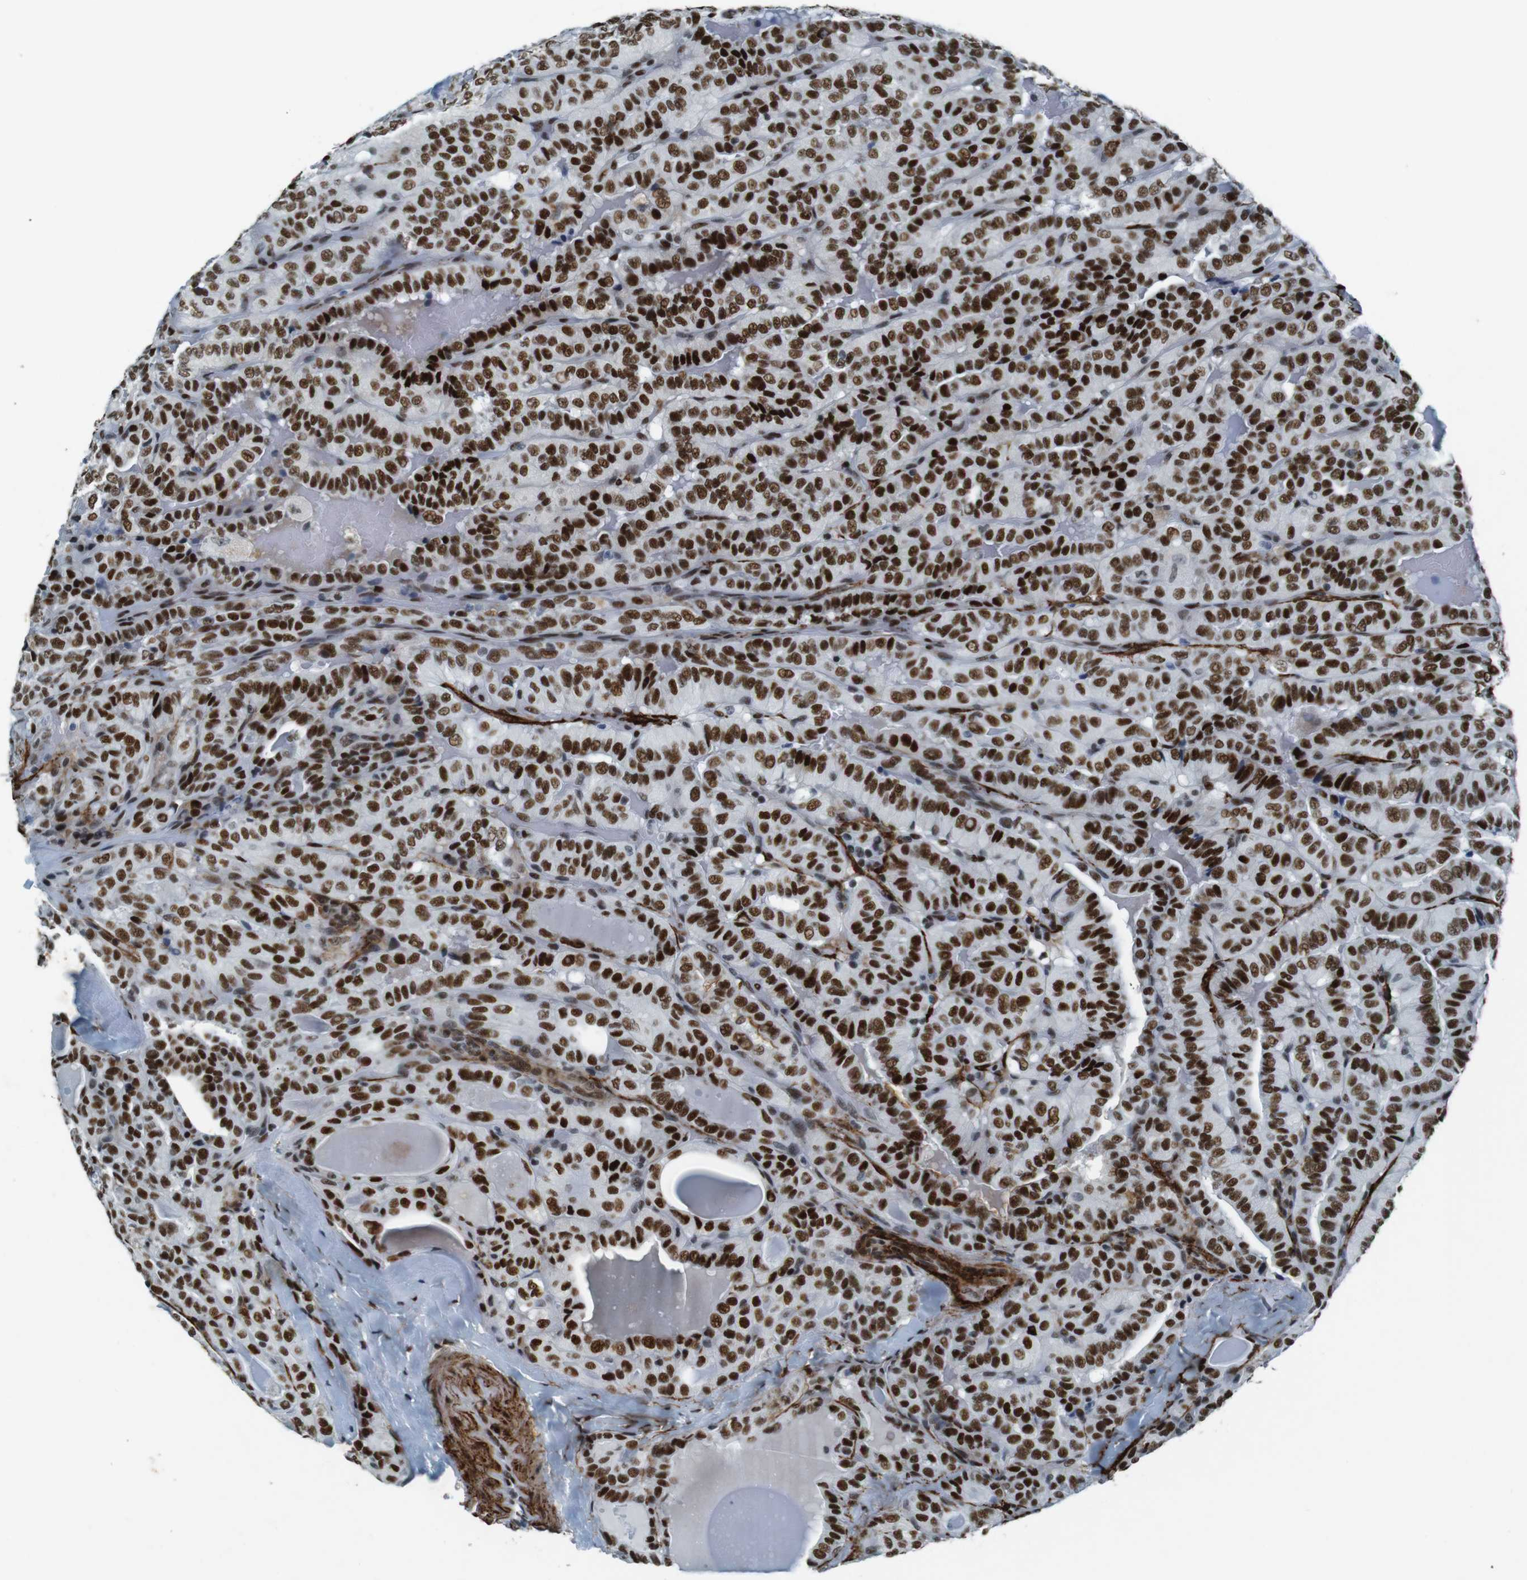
{"staining": {"intensity": "strong", "quantity": ">75%", "location": "nuclear"}, "tissue": "thyroid cancer", "cell_type": "Tumor cells", "image_type": "cancer", "snomed": [{"axis": "morphology", "description": "Papillary adenocarcinoma, NOS"}, {"axis": "topography", "description": "Thyroid gland"}], "caption": "A brown stain labels strong nuclear staining of a protein in human thyroid cancer tumor cells. The protein is shown in brown color, while the nuclei are stained blue.", "gene": "HEXIM1", "patient": {"sex": "male", "age": 77}}